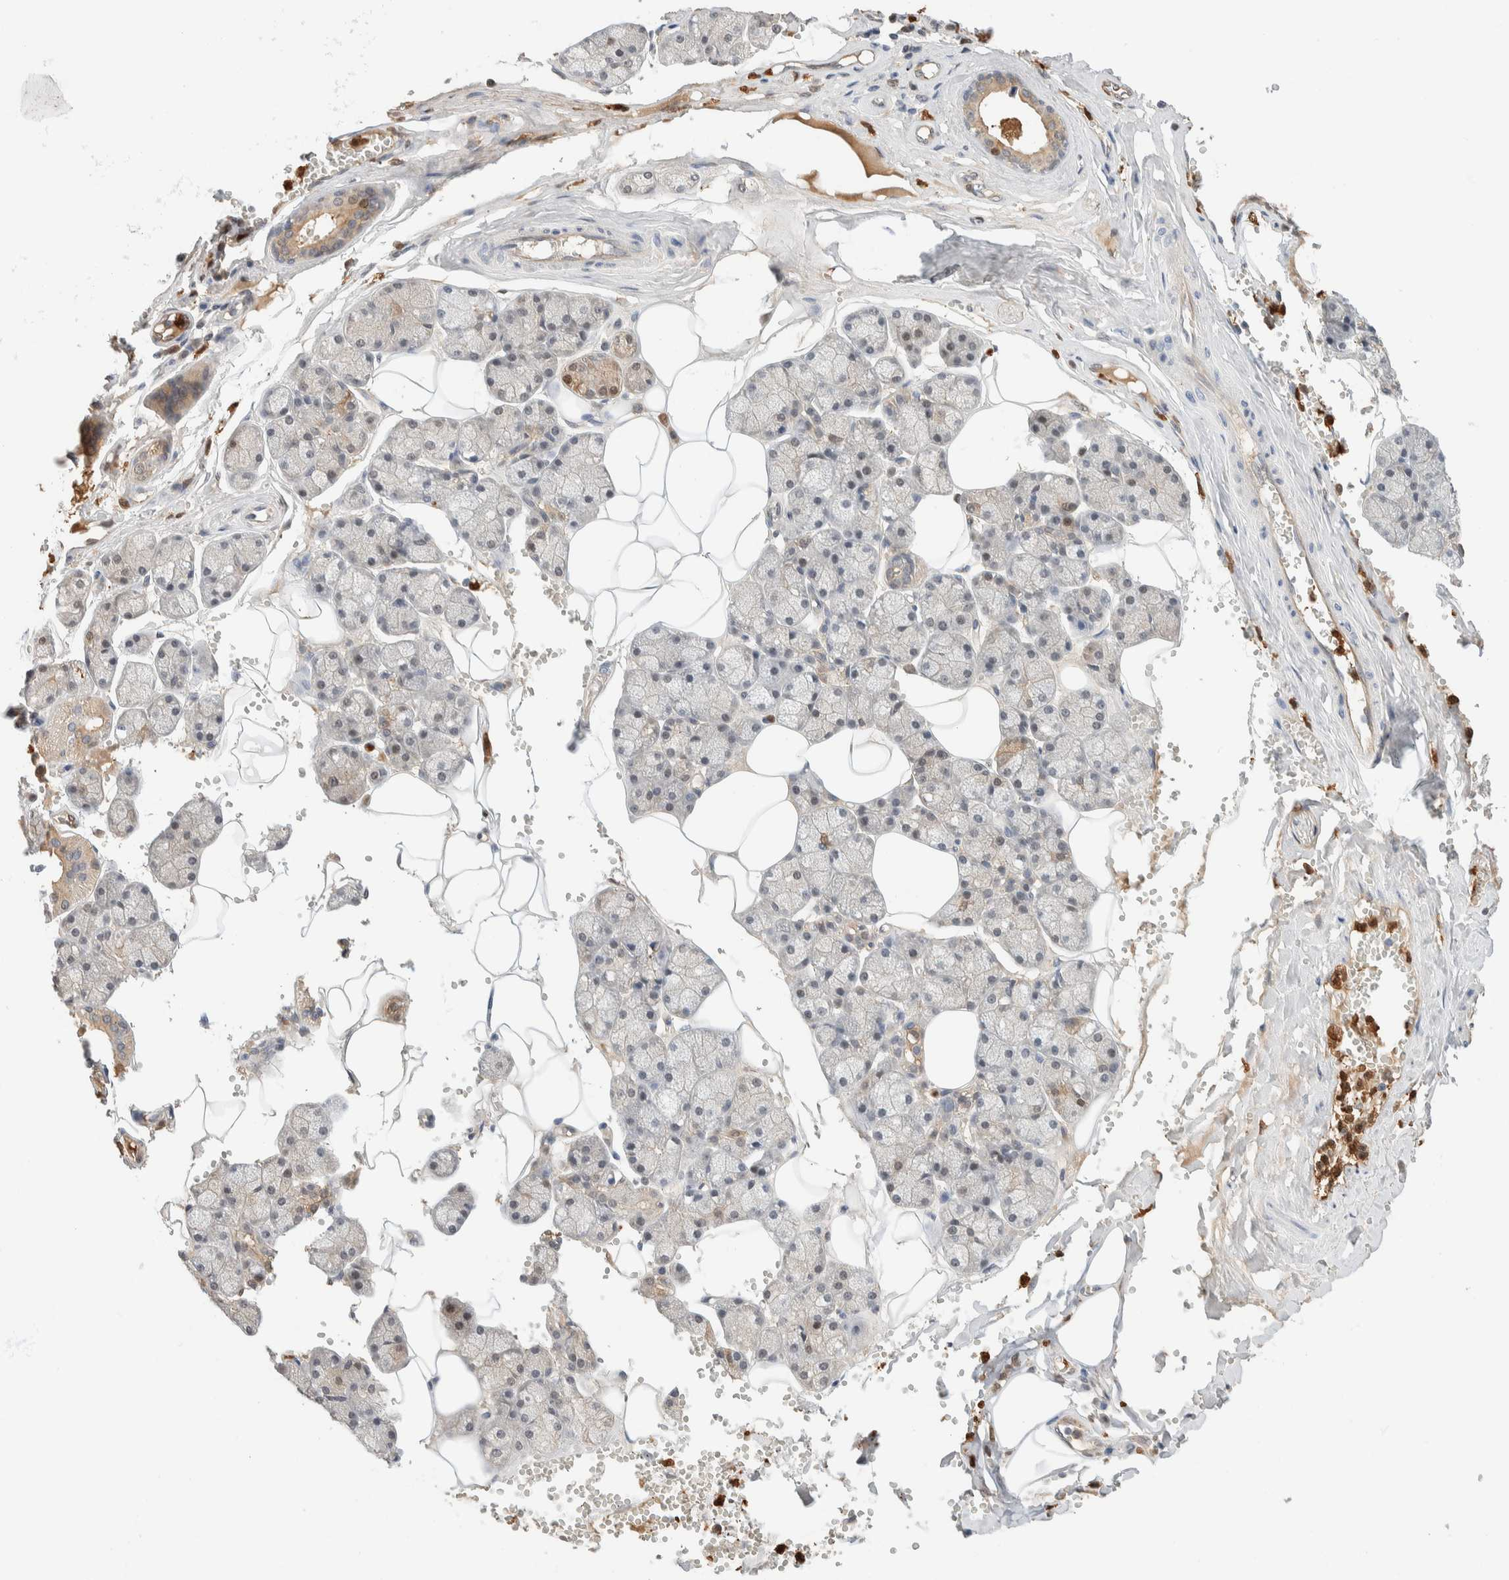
{"staining": {"intensity": "moderate", "quantity": "25%-75%", "location": "cytoplasmic/membranous,nuclear"}, "tissue": "salivary gland", "cell_type": "Glandular cells", "image_type": "normal", "snomed": [{"axis": "morphology", "description": "Normal tissue, NOS"}, {"axis": "topography", "description": "Salivary gland"}], "caption": "Protein expression analysis of normal salivary gland demonstrates moderate cytoplasmic/membranous,nuclear expression in approximately 25%-75% of glandular cells.", "gene": "SETD4", "patient": {"sex": "male", "age": 62}}